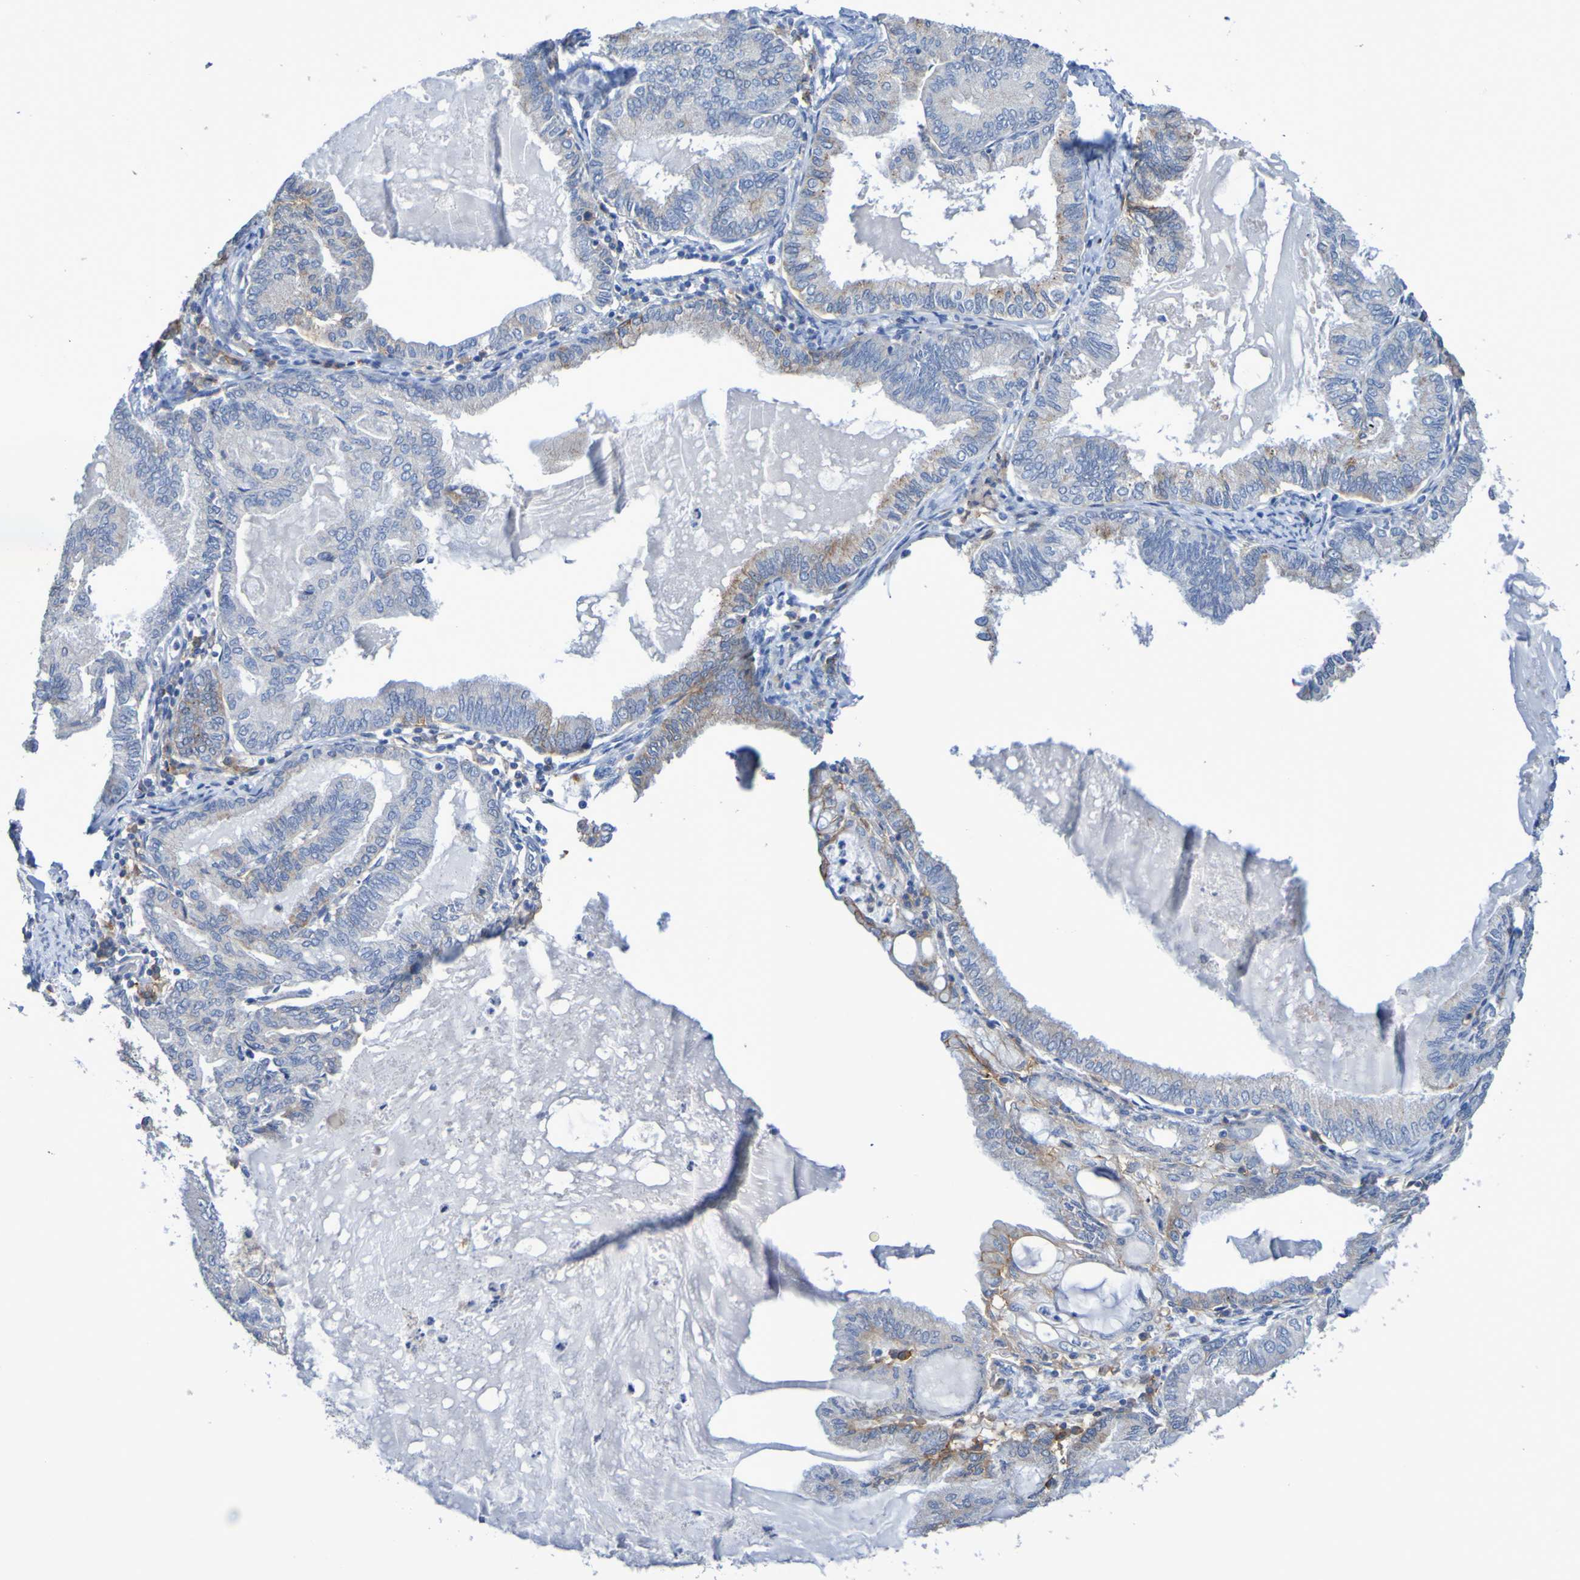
{"staining": {"intensity": "moderate", "quantity": "25%-75%", "location": "cytoplasmic/membranous"}, "tissue": "endometrial cancer", "cell_type": "Tumor cells", "image_type": "cancer", "snomed": [{"axis": "morphology", "description": "Adenocarcinoma, NOS"}, {"axis": "topography", "description": "Endometrium"}], "caption": "Immunohistochemical staining of adenocarcinoma (endometrial) reveals moderate cytoplasmic/membranous protein expression in approximately 25%-75% of tumor cells.", "gene": "SLC3A2", "patient": {"sex": "female", "age": 86}}